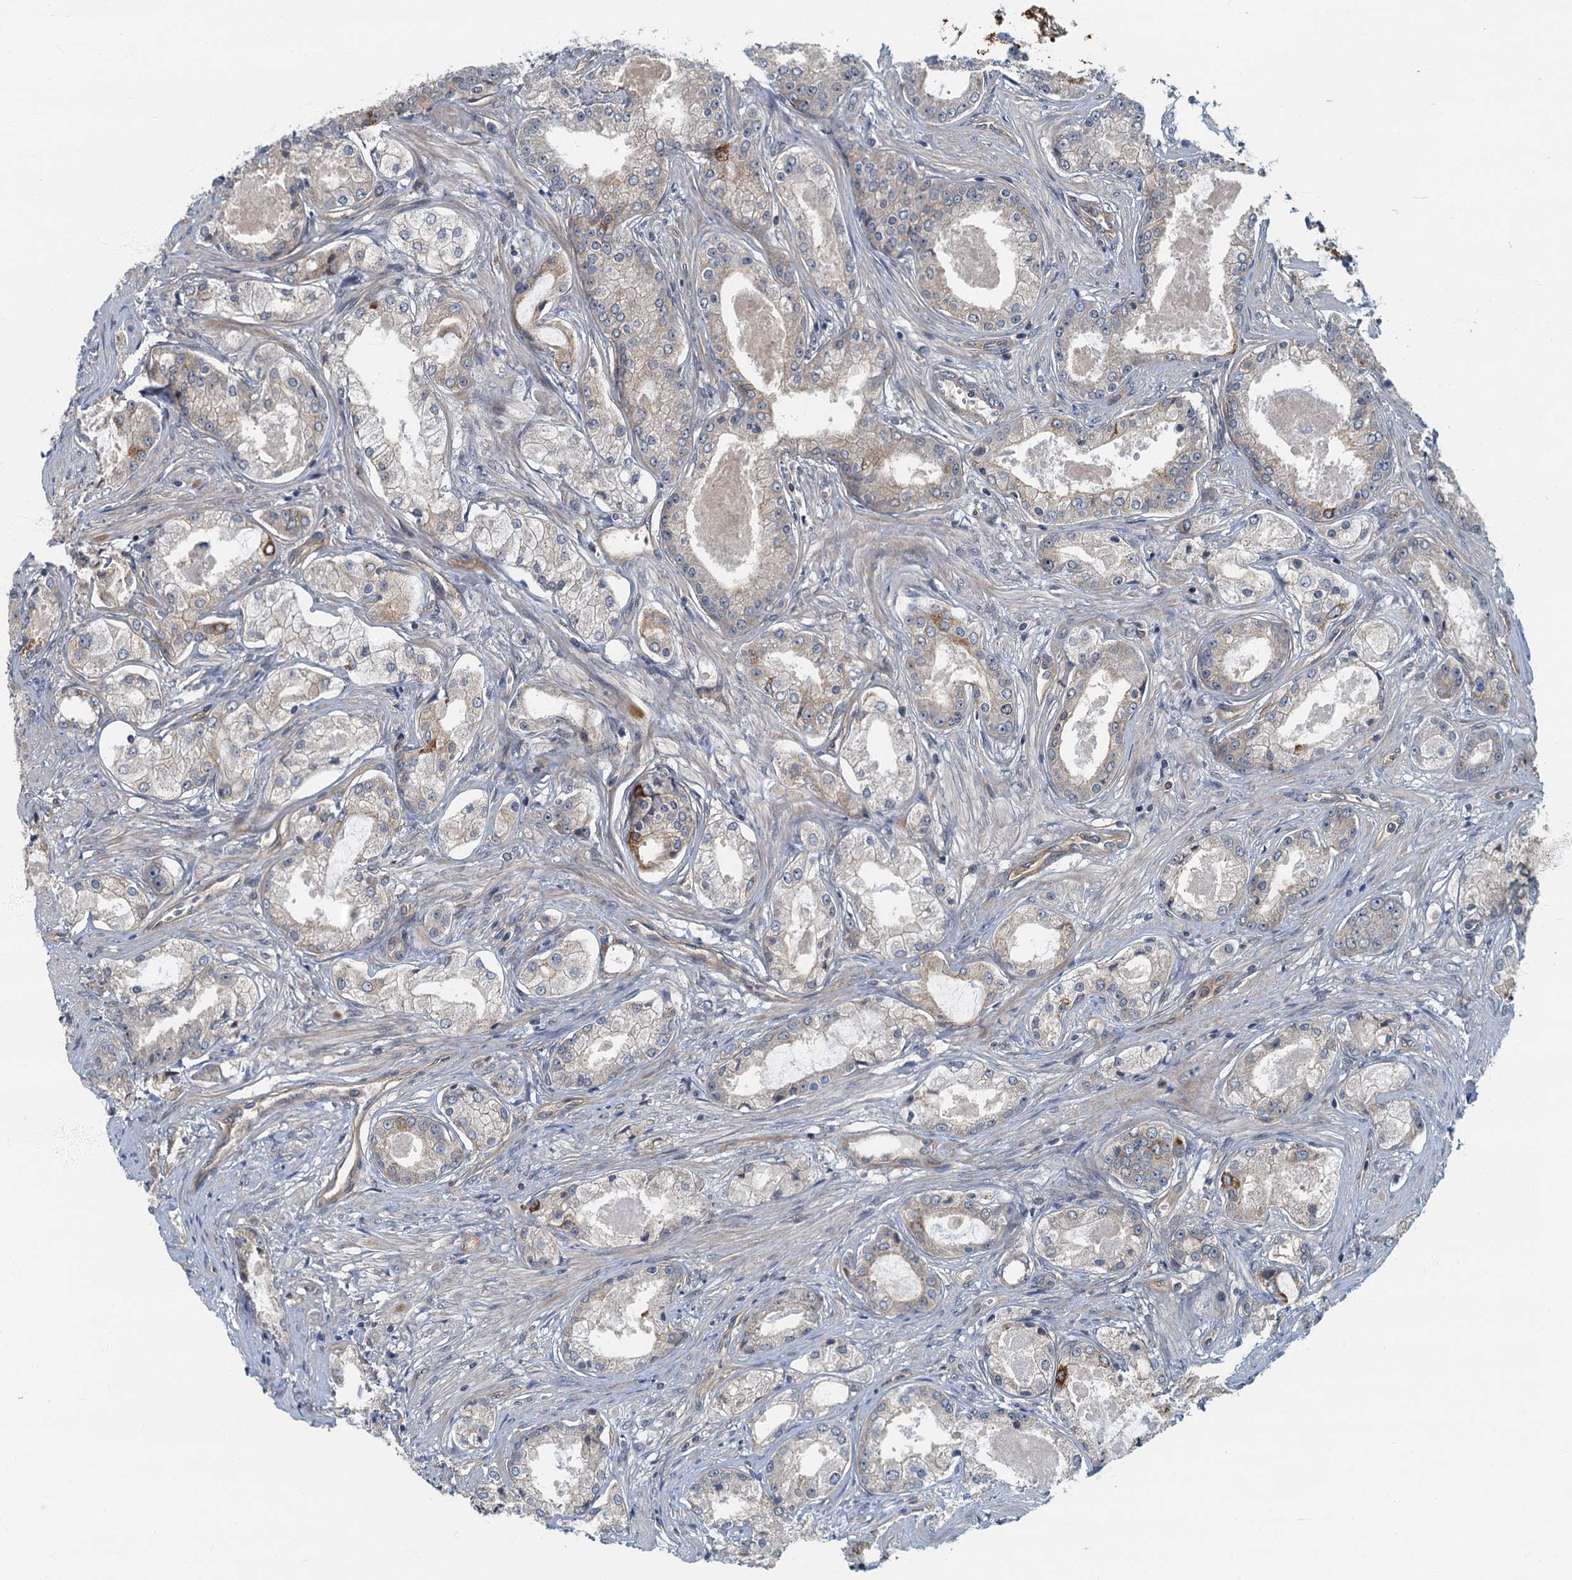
{"staining": {"intensity": "negative", "quantity": "none", "location": "none"}, "tissue": "prostate cancer", "cell_type": "Tumor cells", "image_type": "cancer", "snomed": [{"axis": "morphology", "description": "Adenocarcinoma, Low grade"}, {"axis": "topography", "description": "Prostate"}], "caption": "IHC photomicrograph of neoplastic tissue: human prostate adenocarcinoma (low-grade) stained with DAB displays no significant protein staining in tumor cells. (DAB (3,3'-diaminobenzidine) IHC, high magnification).", "gene": "CKAP2L", "patient": {"sex": "male", "age": 68}}